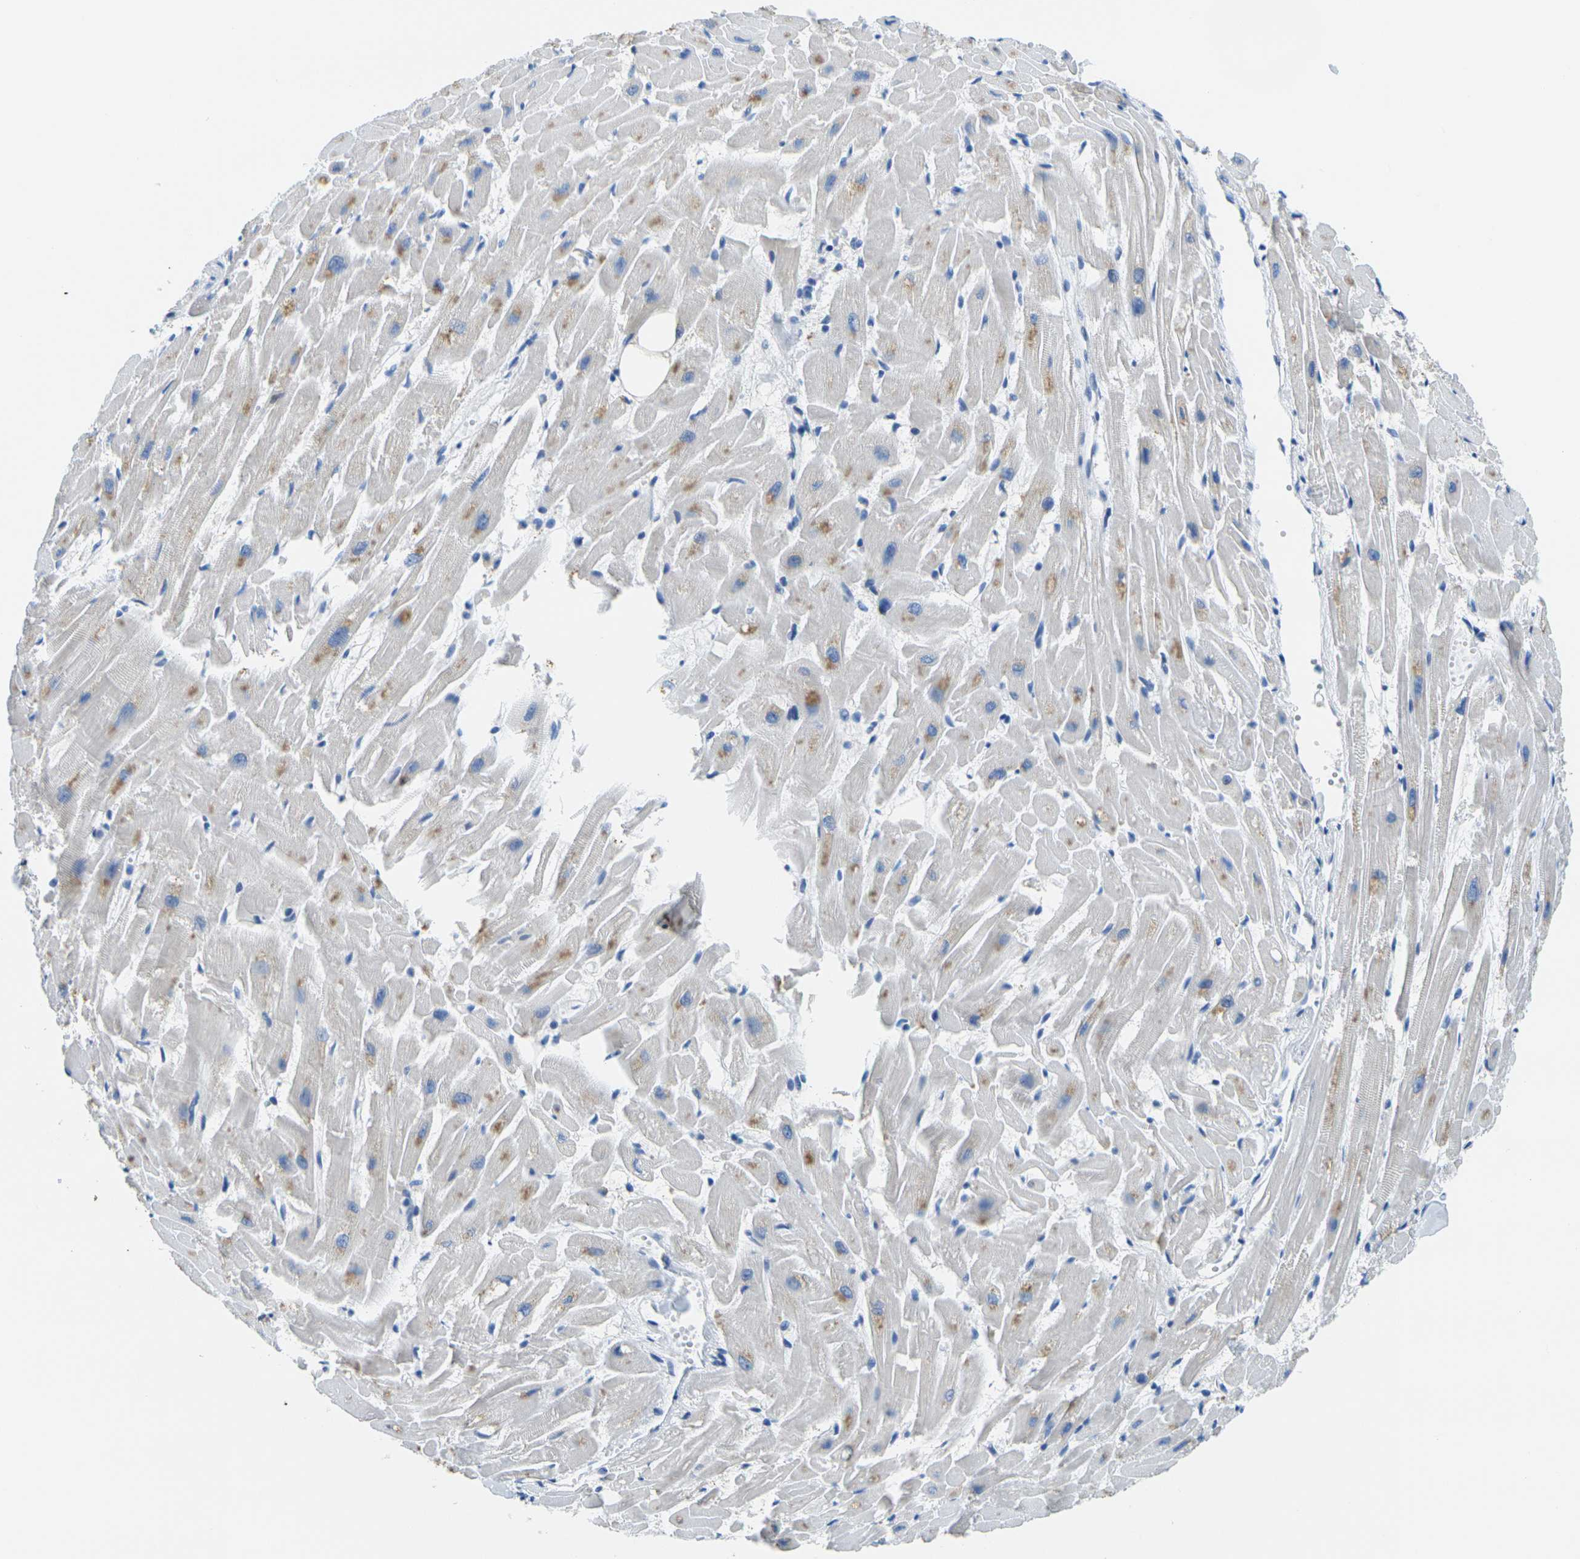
{"staining": {"intensity": "moderate", "quantity": "<25%", "location": "cytoplasmic/membranous"}, "tissue": "heart muscle", "cell_type": "Cardiomyocytes", "image_type": "normal", "snomed": [{"axis": "morphology", "description": "Normal tissue, NOS"}, {"axis": "topography", "description": "Heart"}], "caption": "Human heart muscle stained for a protein (brown) demonstrates moderate cytoplasmic/membranous positive expression in about <25% of cardiomyocytes.", "gene": "FAM3D", "patient": {"sex": "female", "age": 19}}